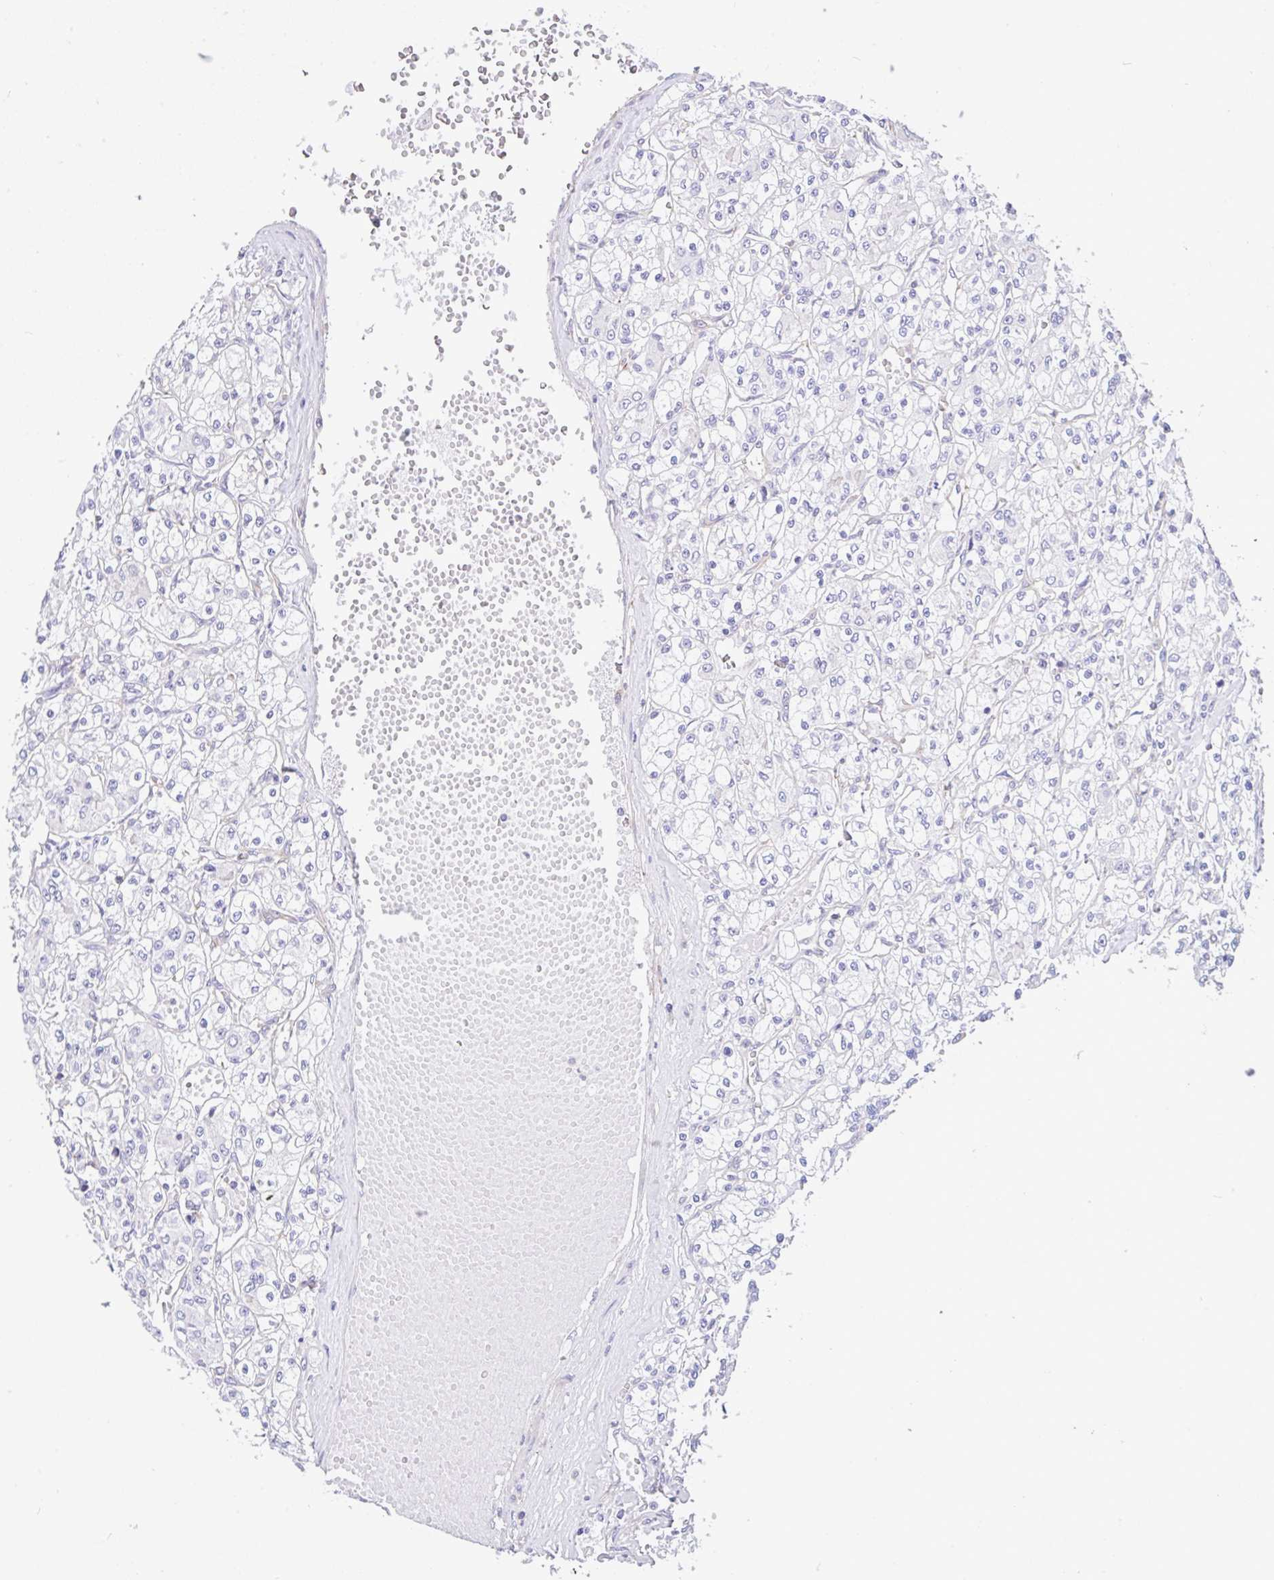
{"staining": {"intensity": "negative", "quantity": "none", "location": "none"}, "tissue": "renal cancer", "cell_type": "Tumor cells", "image_type": "cancer", "snomed": [{"axis": "morphology", "description": "Adenocarcinoma, NOS"}, {"axis": "topography", "description": "Kidney"}], "caption": "The image shows no significant expression in tumor cells of renal cancer (adenocarcinoma).", "gene": "GFPT2", "patient": {"sex": "female", "age": 59}}